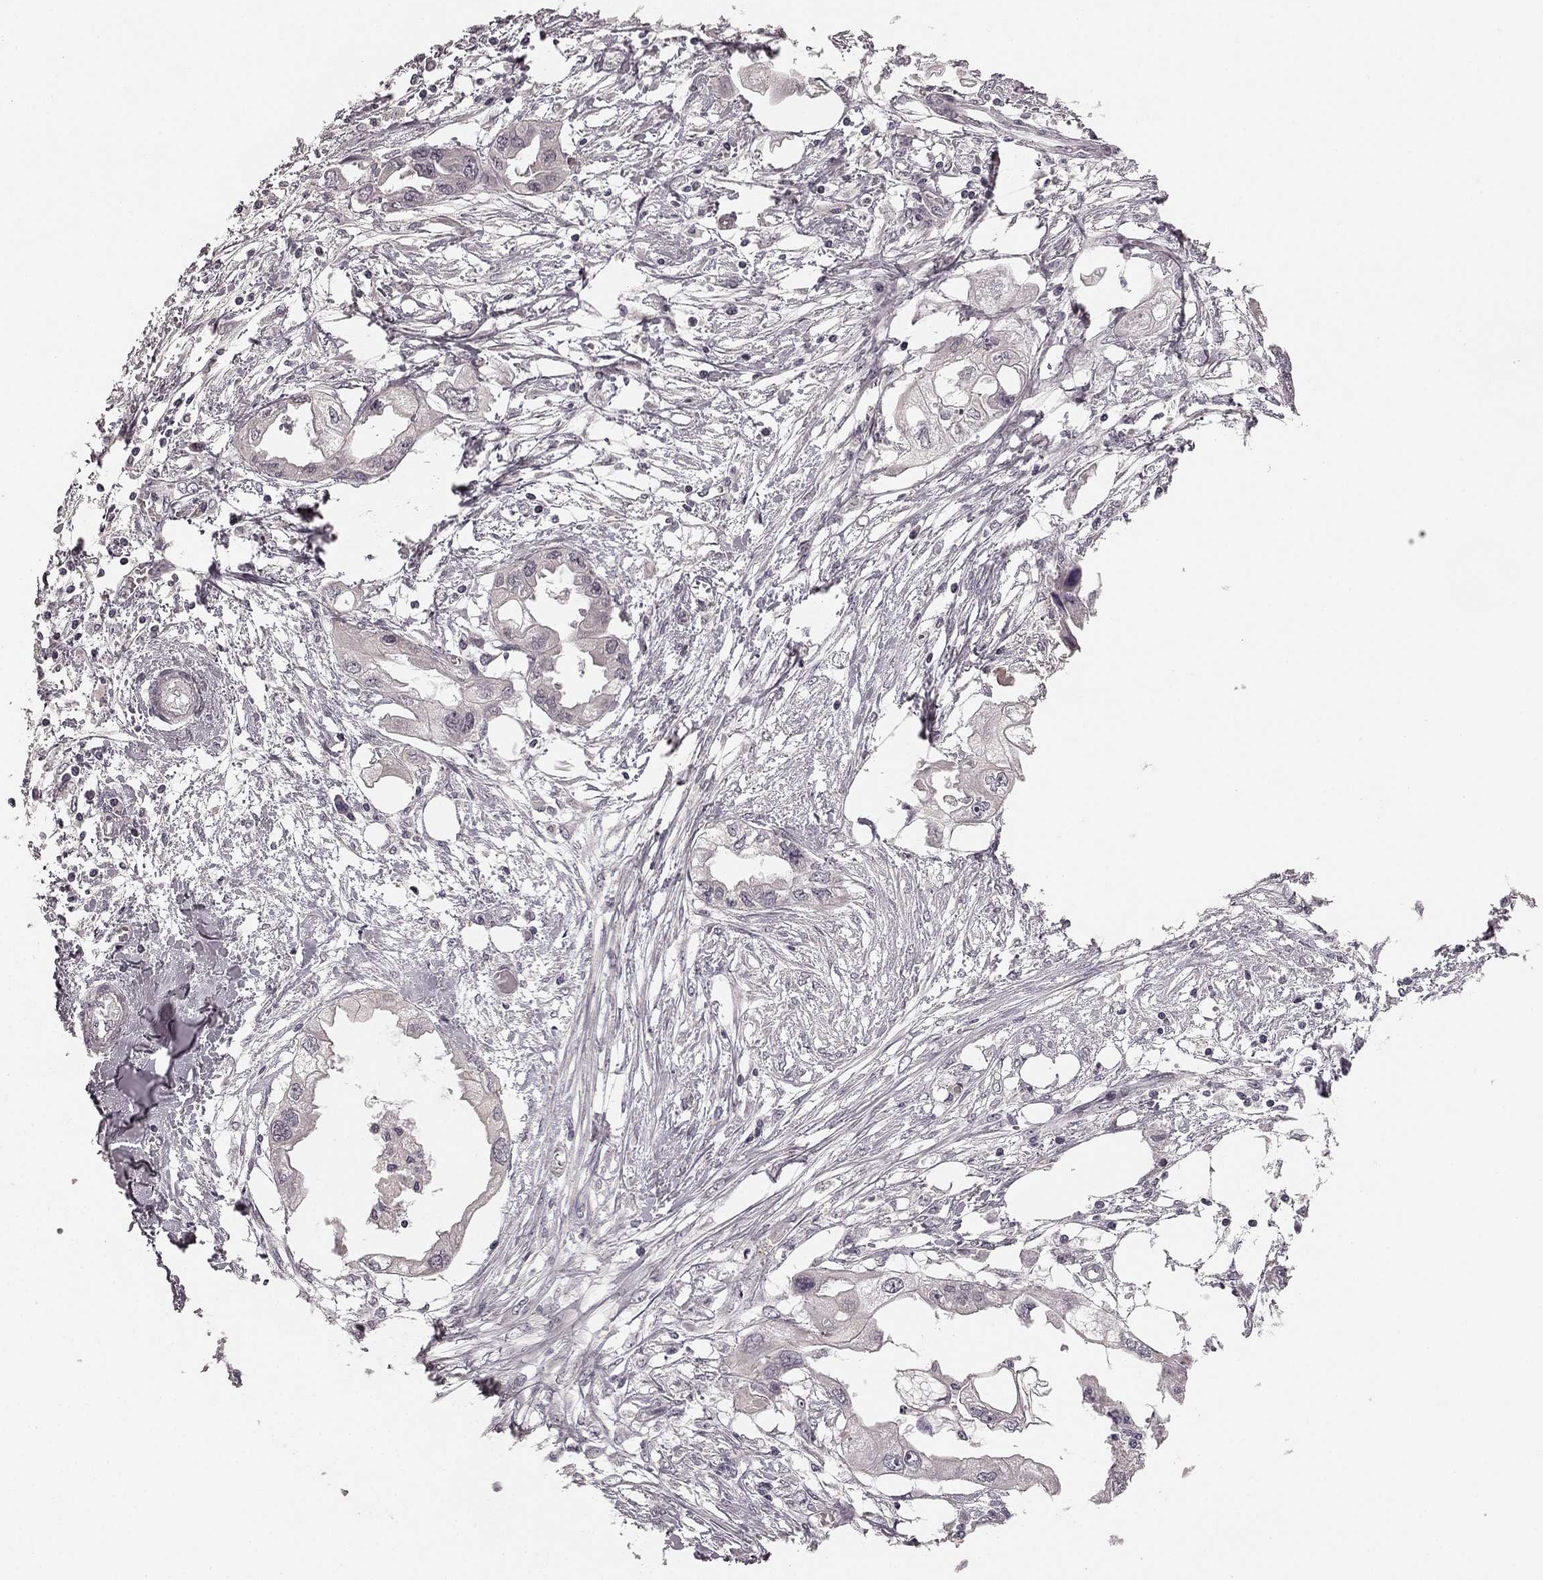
{"staining": {"intensity": "negative", "quantity": "none", "location": "none"}, "tissue": "endometrial cancer", "cell_type": "Tumor cells", "image_type": "cancer", "snomed": [{"axis": "morphology", "description": "Adenocarcinoma, NOS"}, {"axis": "morphology", "description": "Adenocarcinoma, metastatic, NOS"}, {"axis": "topography", "description": "Adipose tissue"}, {"axis": "topography", "description": "Endometrium"}], "caption": "A histopathology image of endometrial cancer (adenocarcinoma) stained for a protein shows no brown staining in tumor cells.", "gene": "HCN4", "patient": {"sex": "female", "age": 67}}